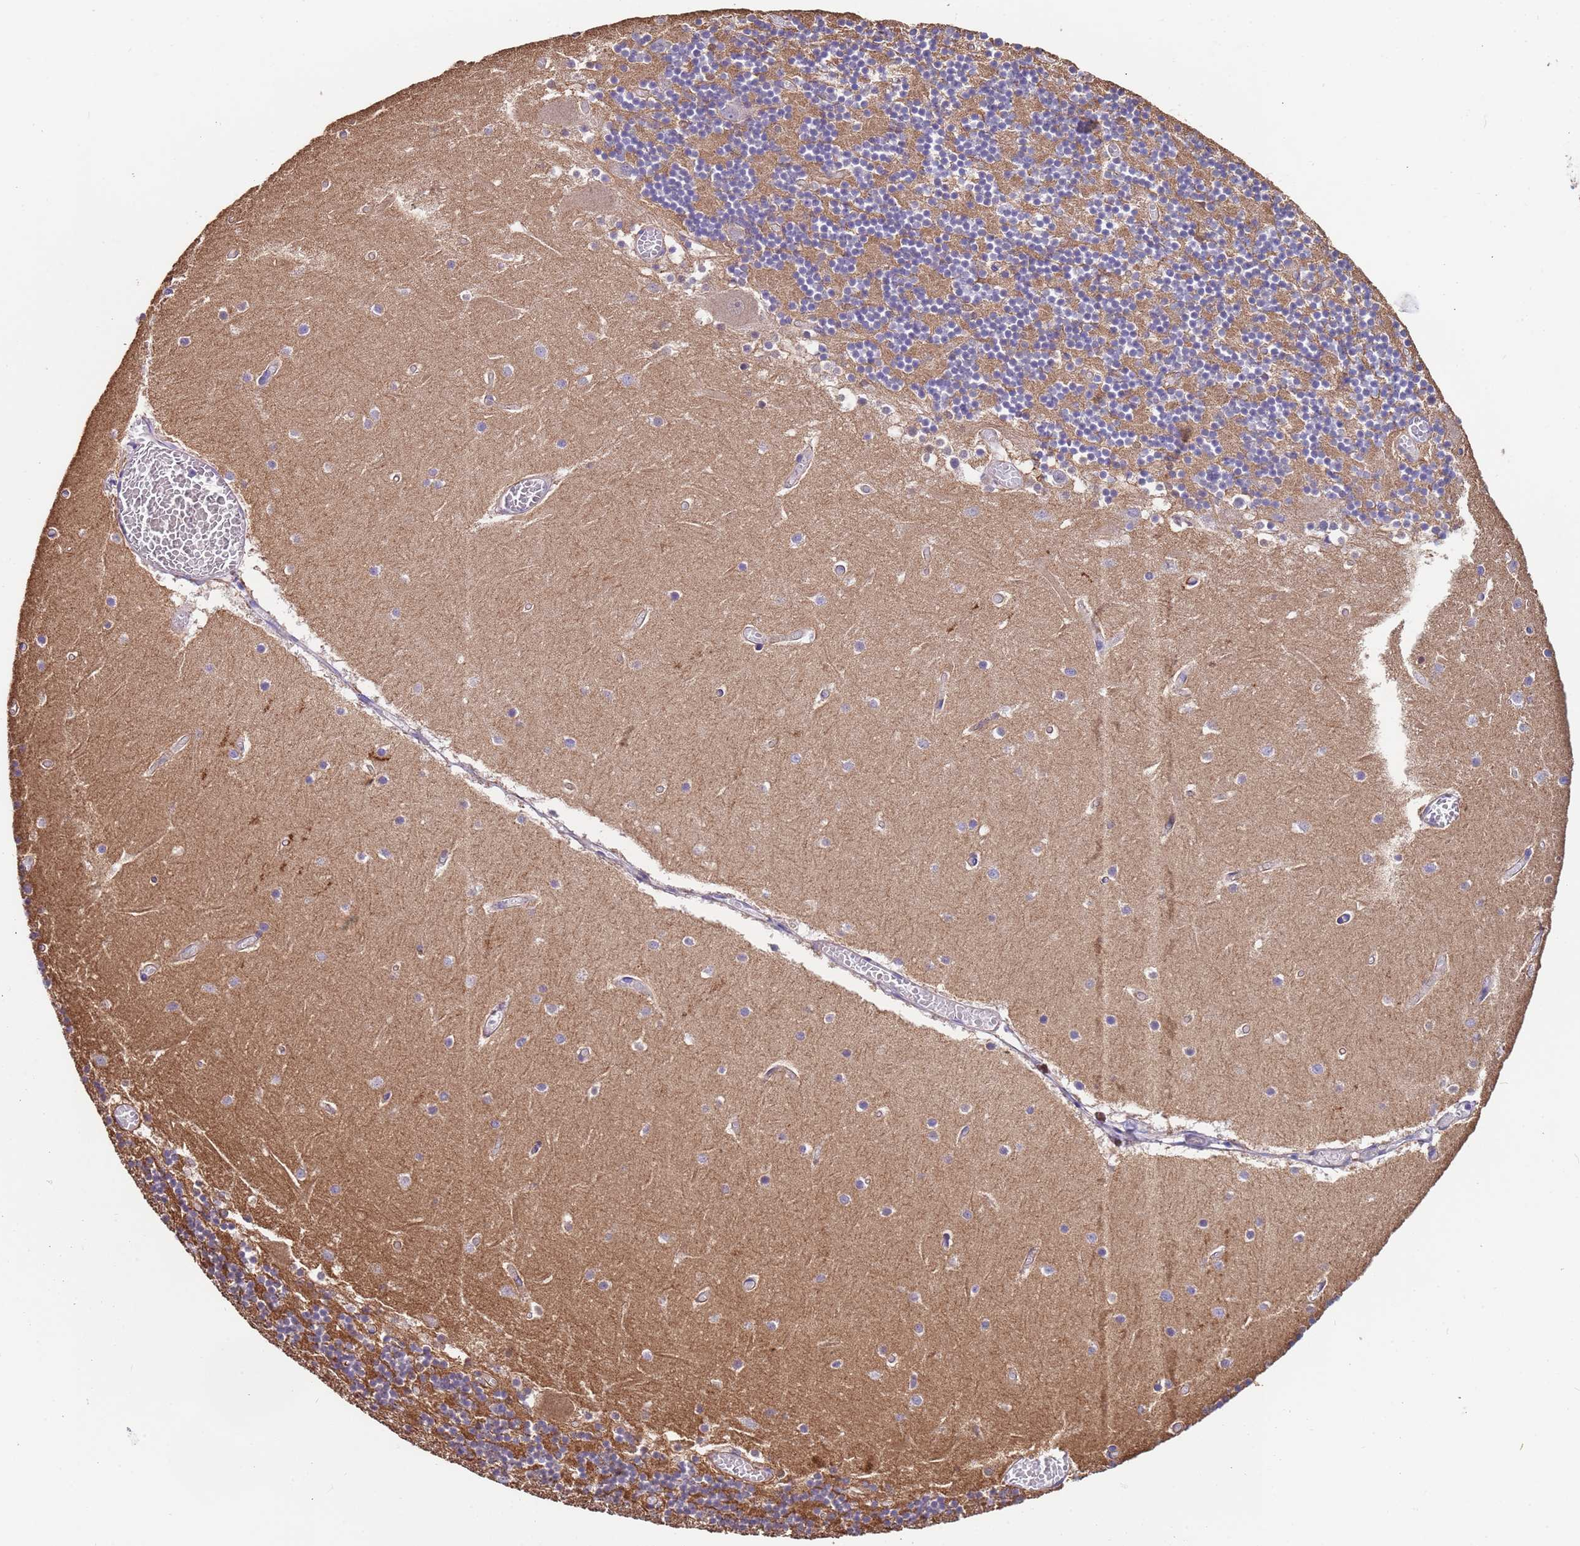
{"staining": {"intensity": "moderate", "quantity": ">75%", "location": "cytoplasmic/membranous"}, "tissue": "cerebellum", "cell_type": "Cells in granular layer", "image_type": "normal", "snomed": [{"axis": "morphology", "description": "Normal tissue, NOS"}, {"axis": "topography", "description": "Cerebellum"}], "caption": "The histopathology image displays a brown stain indicating the presence of a protein in the cytoplasmic/membranous of cells in granular layer in cerebellum. Immunohistochemistry (ihc) stains the protein in brown and the nuclei are stained blue.", "gene": "ZNF248", "patient": {"sex": "female", "age": 28}}